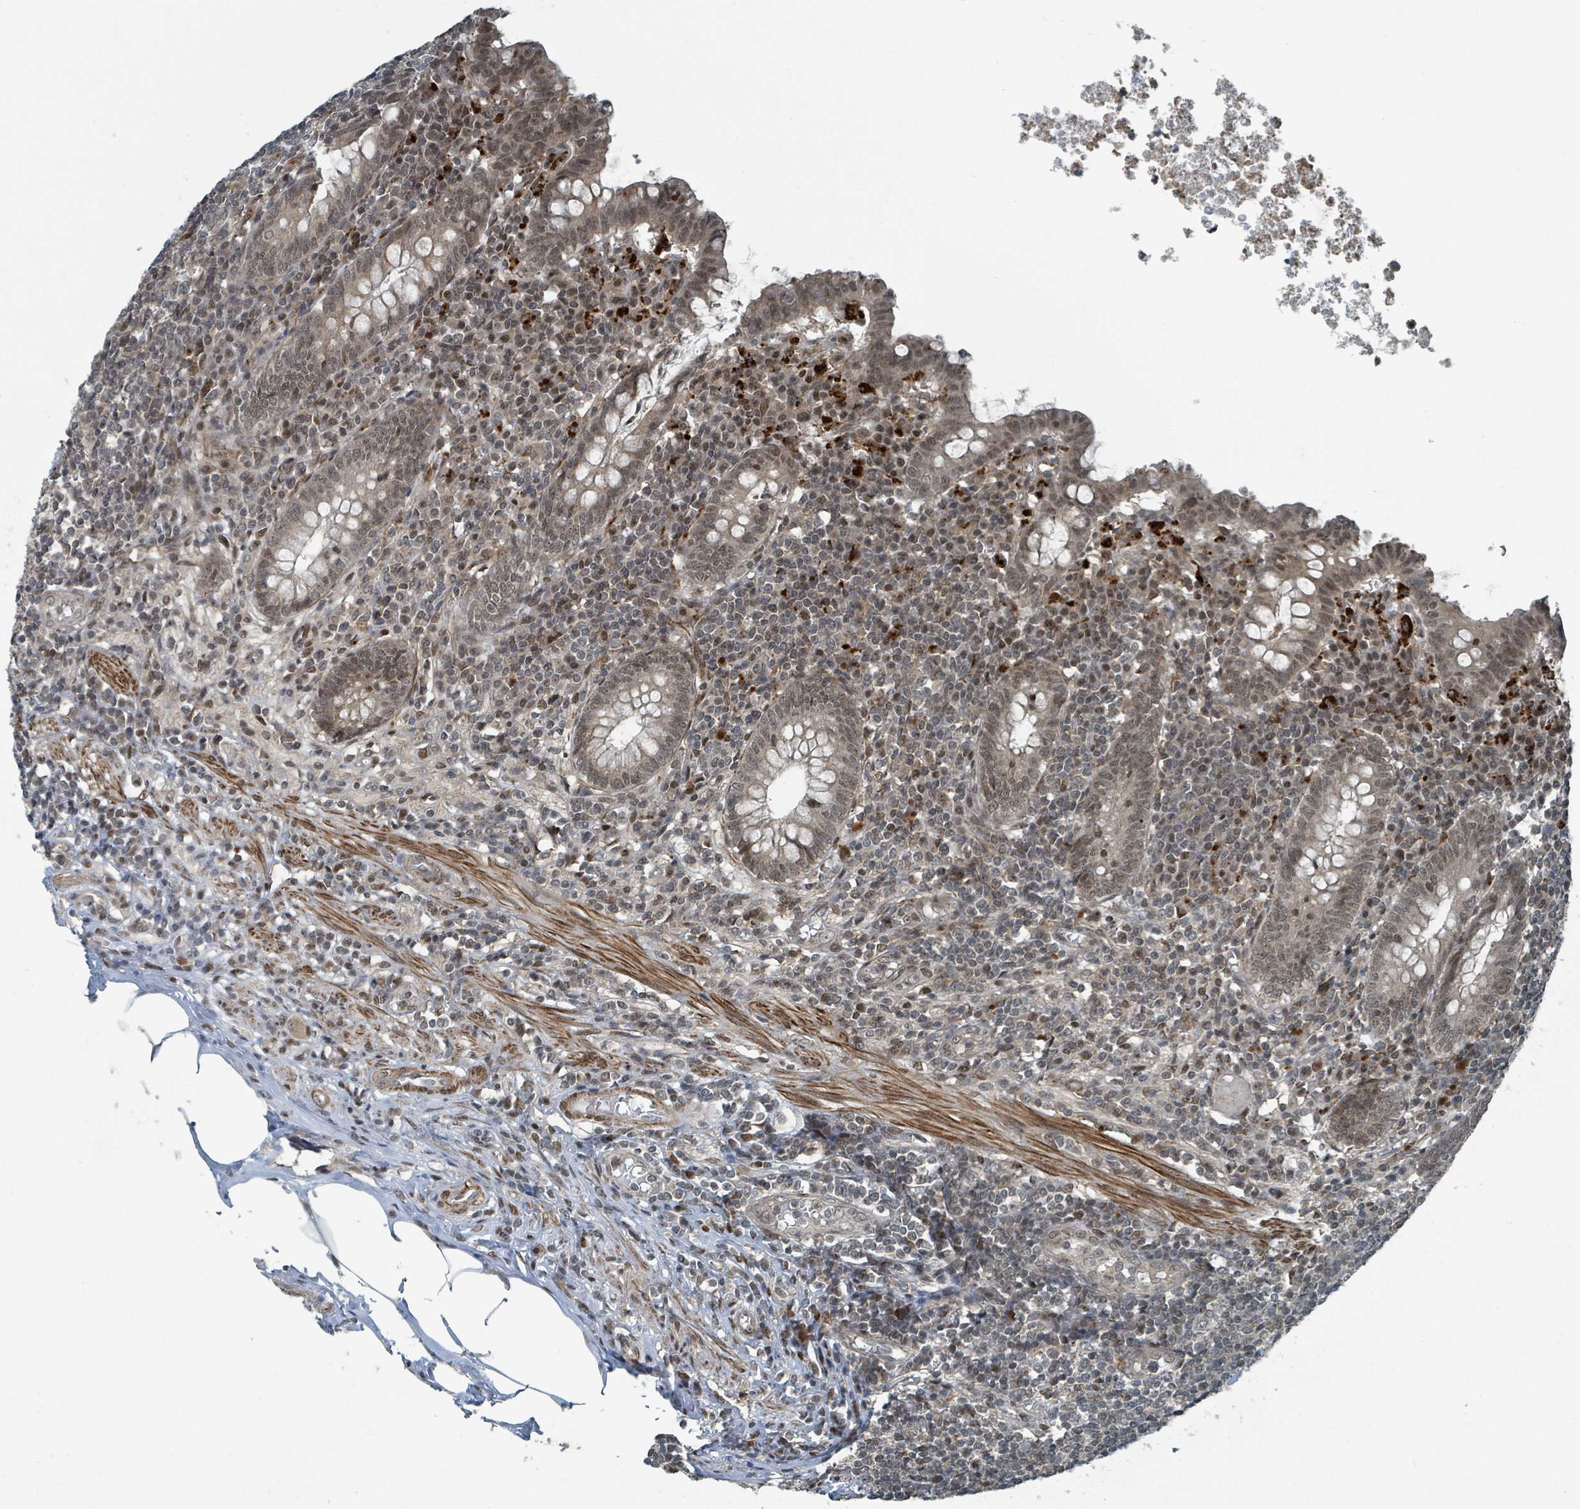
{"staining": {"intensity": "moderate", "quantity": ">75%", "location": "nuclear"}, "tissue": "appendix", "cell_type": "Glandular cells", "image_type": "normal", "snomed": [{"axis": "morphology", "description": "Normal tissue, NOS"}, {"axis": "topography", "description": "Appendix"}], "caption": "Immunohistochemistry of normal appendix displays medium levels of moderate nuclear expression in about >75% of glandular cells.", "gene": "PHIP", "patient": {"sex": "male", "age": 83}}